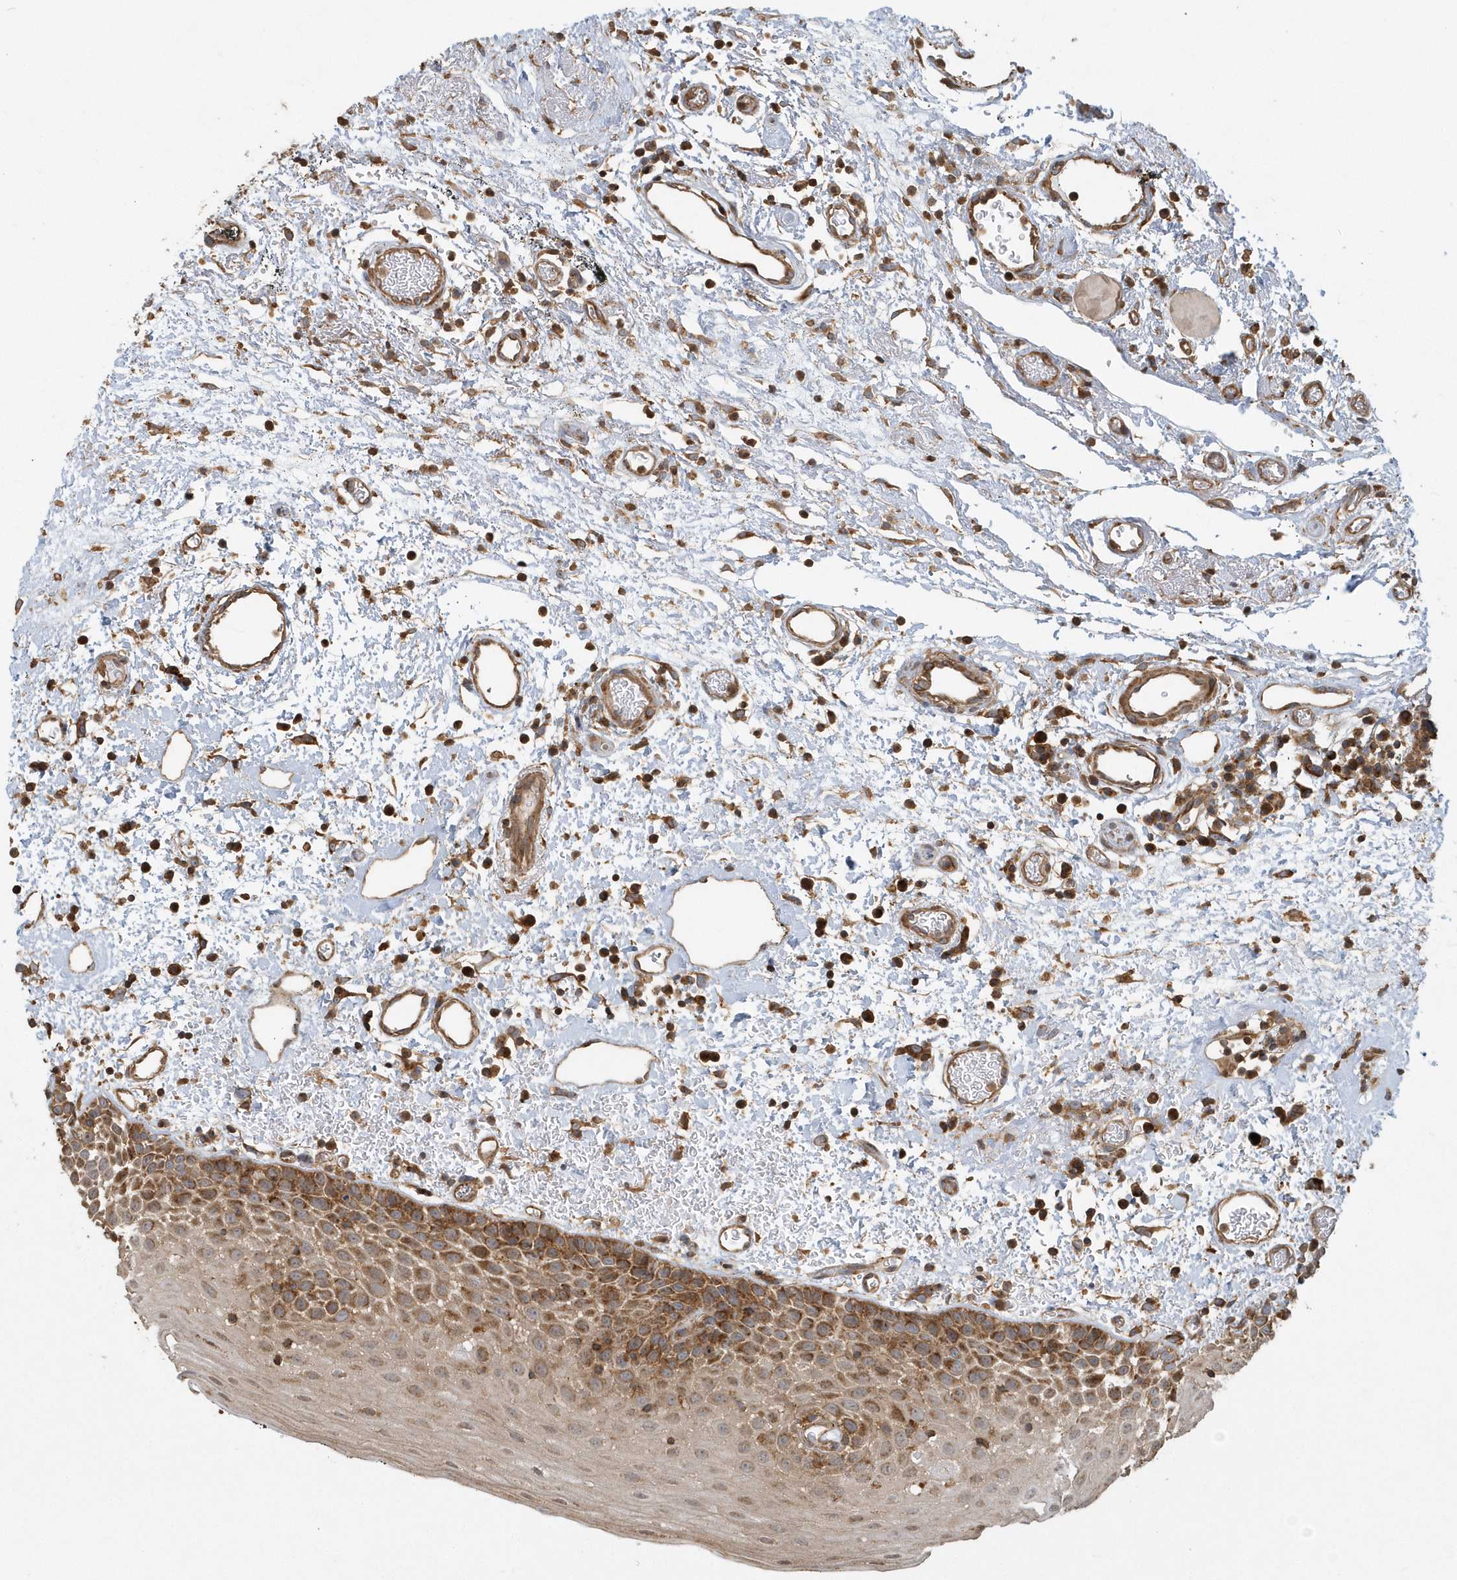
{"staining": {"intensity": "moderate", "quantity": "25%-75%", "location": "cytoplasmic/membranous"}, "tissue": "oral mucosa", "cell_type": "Squamous epithelial cells", "image_type": "normal", "snomed": [{"axis": "morphology", "description": "Normal tissue, NOS"}, {"axis": "topography", "description": "Oral tissue"}], "caption": "Immunohistochemical staining of normal human oral mucosa displays moderate cytoplasmic/membranous protein positivity in about 25%-75% of squamous epithelial cells. The protein of interest is stained brown, and the nuclei are stained in blue (DAB IHC with brightfield microscopy, high magnification).", "gene": "TRAIP", "patient": {"sex": "male", "age": 74}}